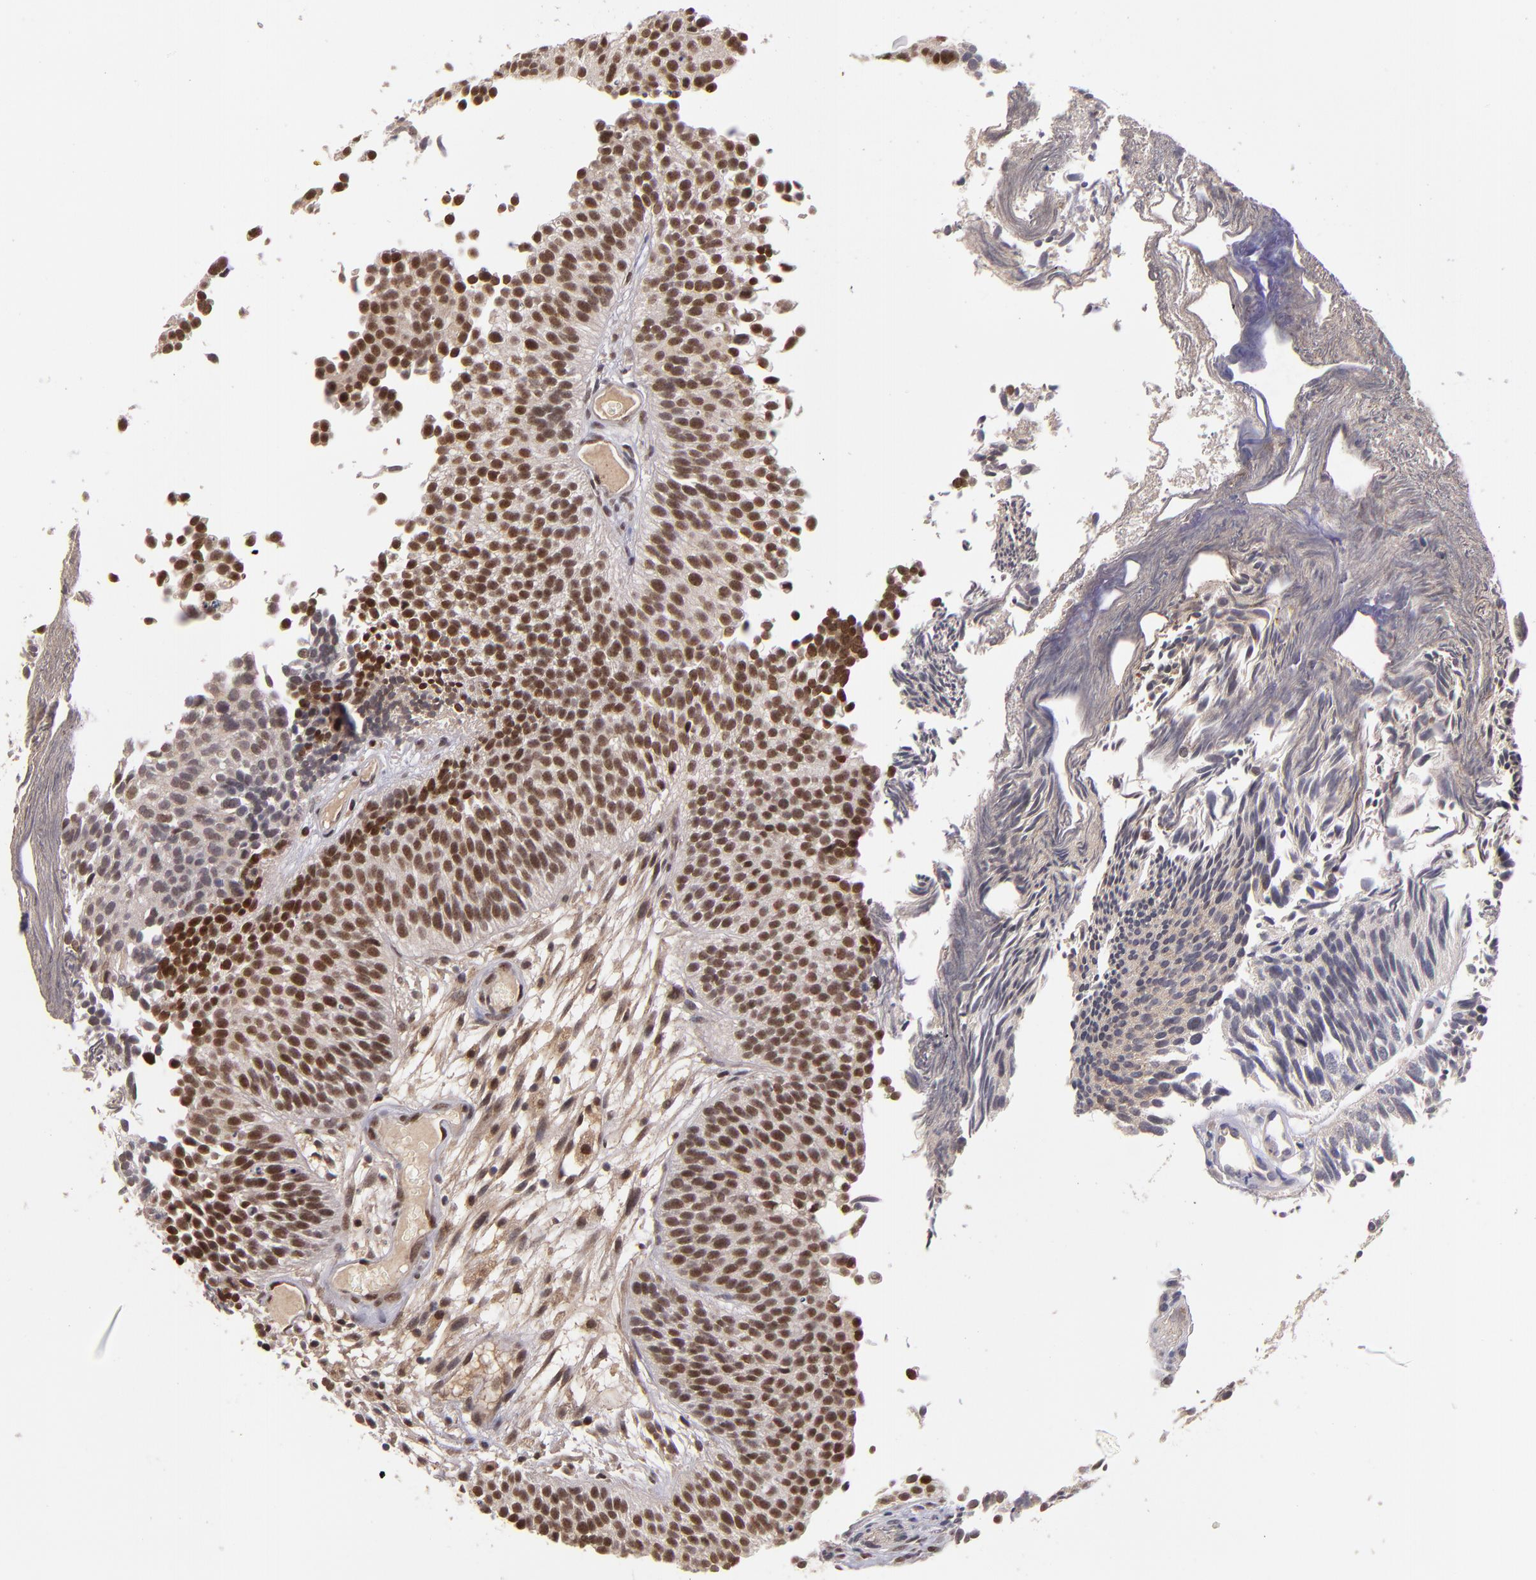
{"staining": {"intensity": "moderate", "quantity": ">75%", "location": "nuclear"}, "tissue": "urothelial cancer", "cell_type": "Tumor cells", "image_type": "cancer", "snomed": [{"axis": "morphology", "description": "Urothelial carcinoma, Low grade"}, {"axis": "topography", "description": "Urinary bladder"}], "caption": "Urothelial cancer stained with IHC demonstrates moderate nuclear expression in about >75% of tumor cells. The staining was performed using DAB, with brown indicating positive protein expression. Nuclei are stained blue with hematoxylin.", "gene": "ABHD12B", "patient": {"sex": "male", "age": 84}}